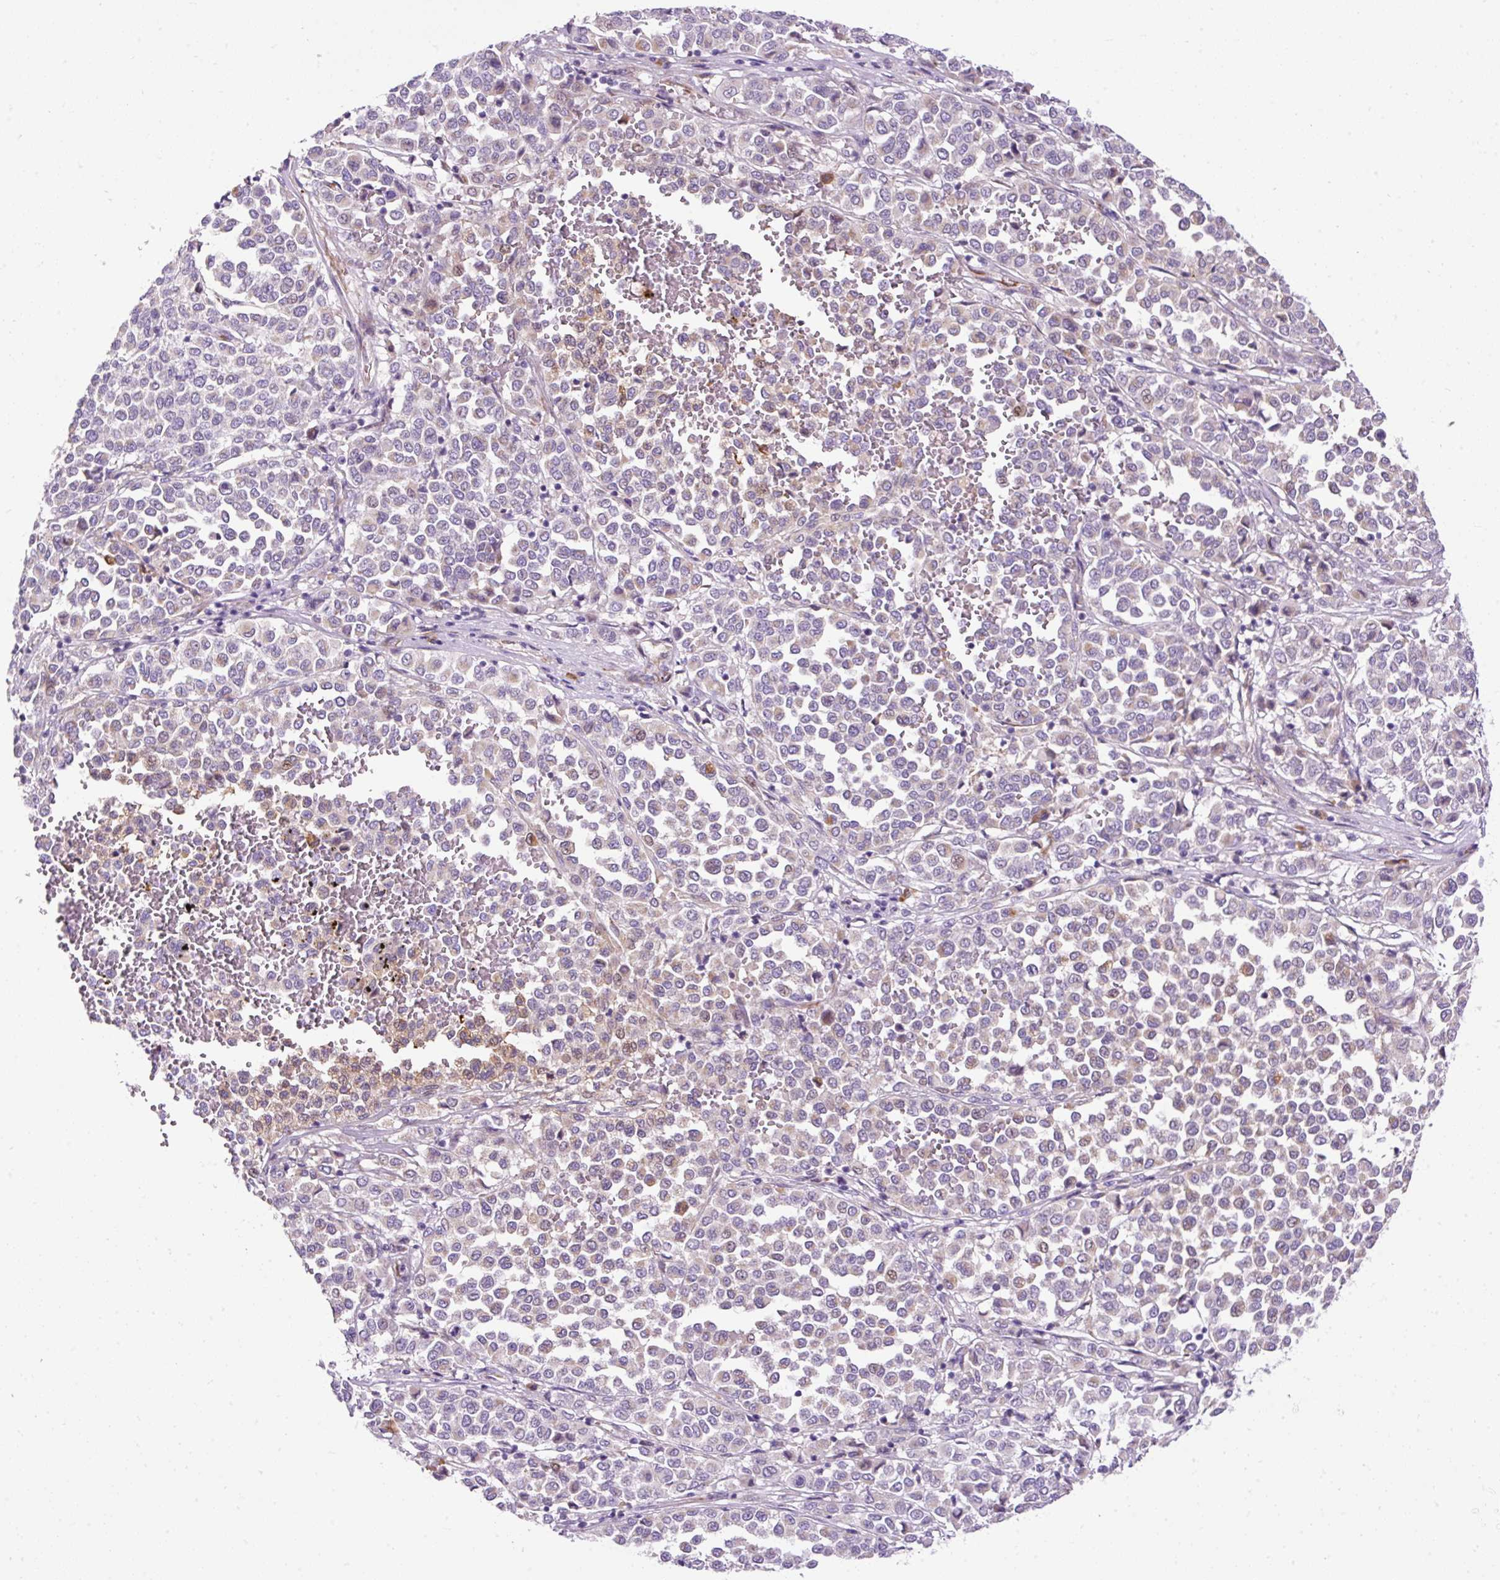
{"staining": {"intensity": "moderate", "quantity": "<25%", "location": "cytoplasmic/membranous"}, "tissue": "melanoma", "cell_type": "Tumor cells", "image_type": "cancer", "snomed": [{"axis": "morphology", "description": "Malignant melanoma, Metastatic site"}, {"axis": "topography", "description": "Pancreas"}], "caption": "IHC image of neoplastic tissue: human malignant melanoma (metastatic site) stained using IHC demonstrates low levels of moderate protein expression localized specifically in the cytoplasmic/membranous of tumor cells, appearing as a cytoplasmic/membranous brown color.", "gene": "FMC1", "patient": {"sex": "female", "age": 30}}